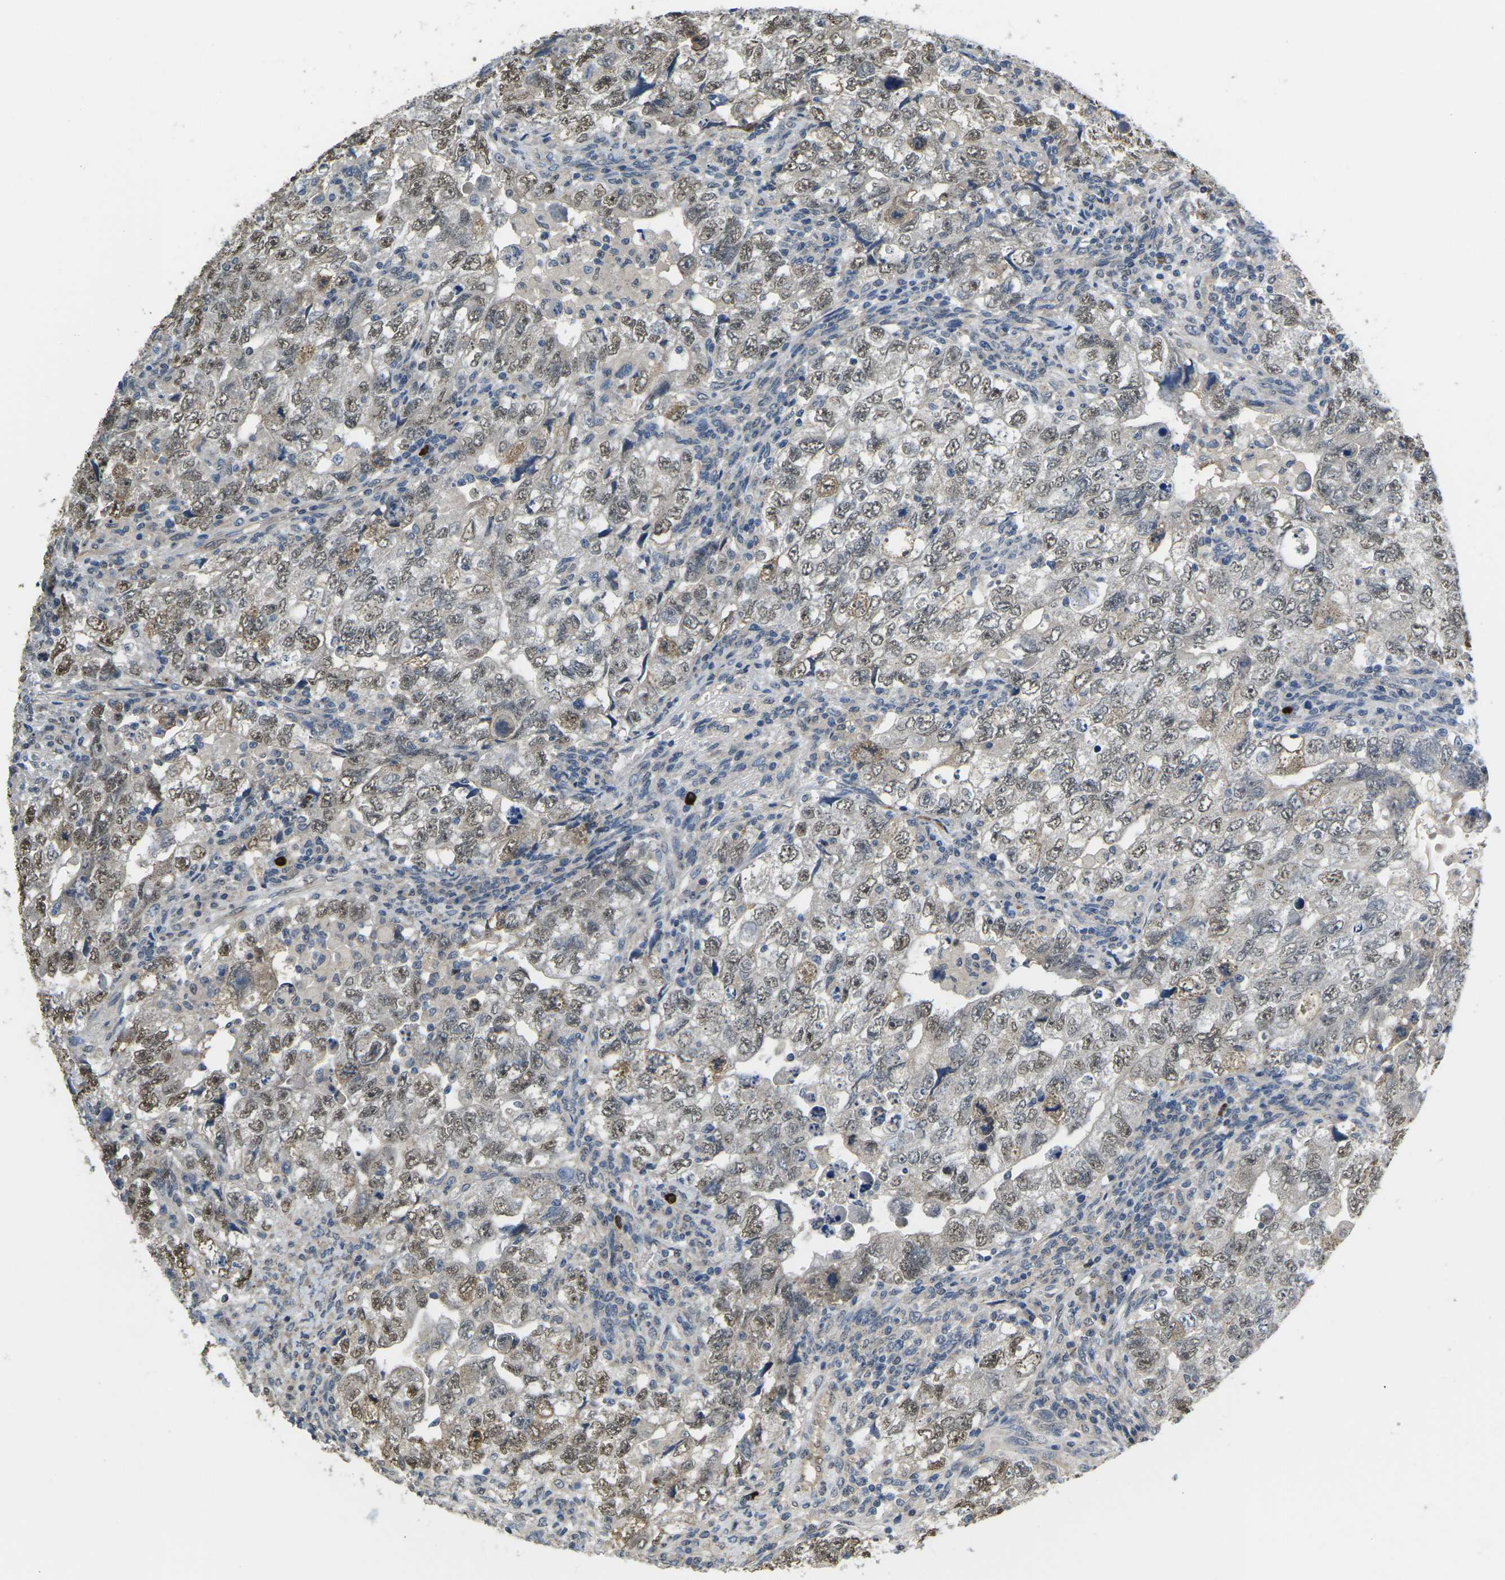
{"staining": {"intensity": "moderate", "quantity": ">75%", "location": "nuclear"}, "tissue": "testis cancer", "cell_type": "Tumor cells", "image_type": "cancer", "snomed": [{"axis": "morphology", "description": "Seminoma, NOS"}, {"axis": "topography", "description": "Testis"}], "caption": "Testis cancer stained for a protein (brown) displays moderate nuclear positive expression in approximately >75% of tumor cells.", "gene": "ERBB4", "patient": {"sex": "male", "age": 22}}